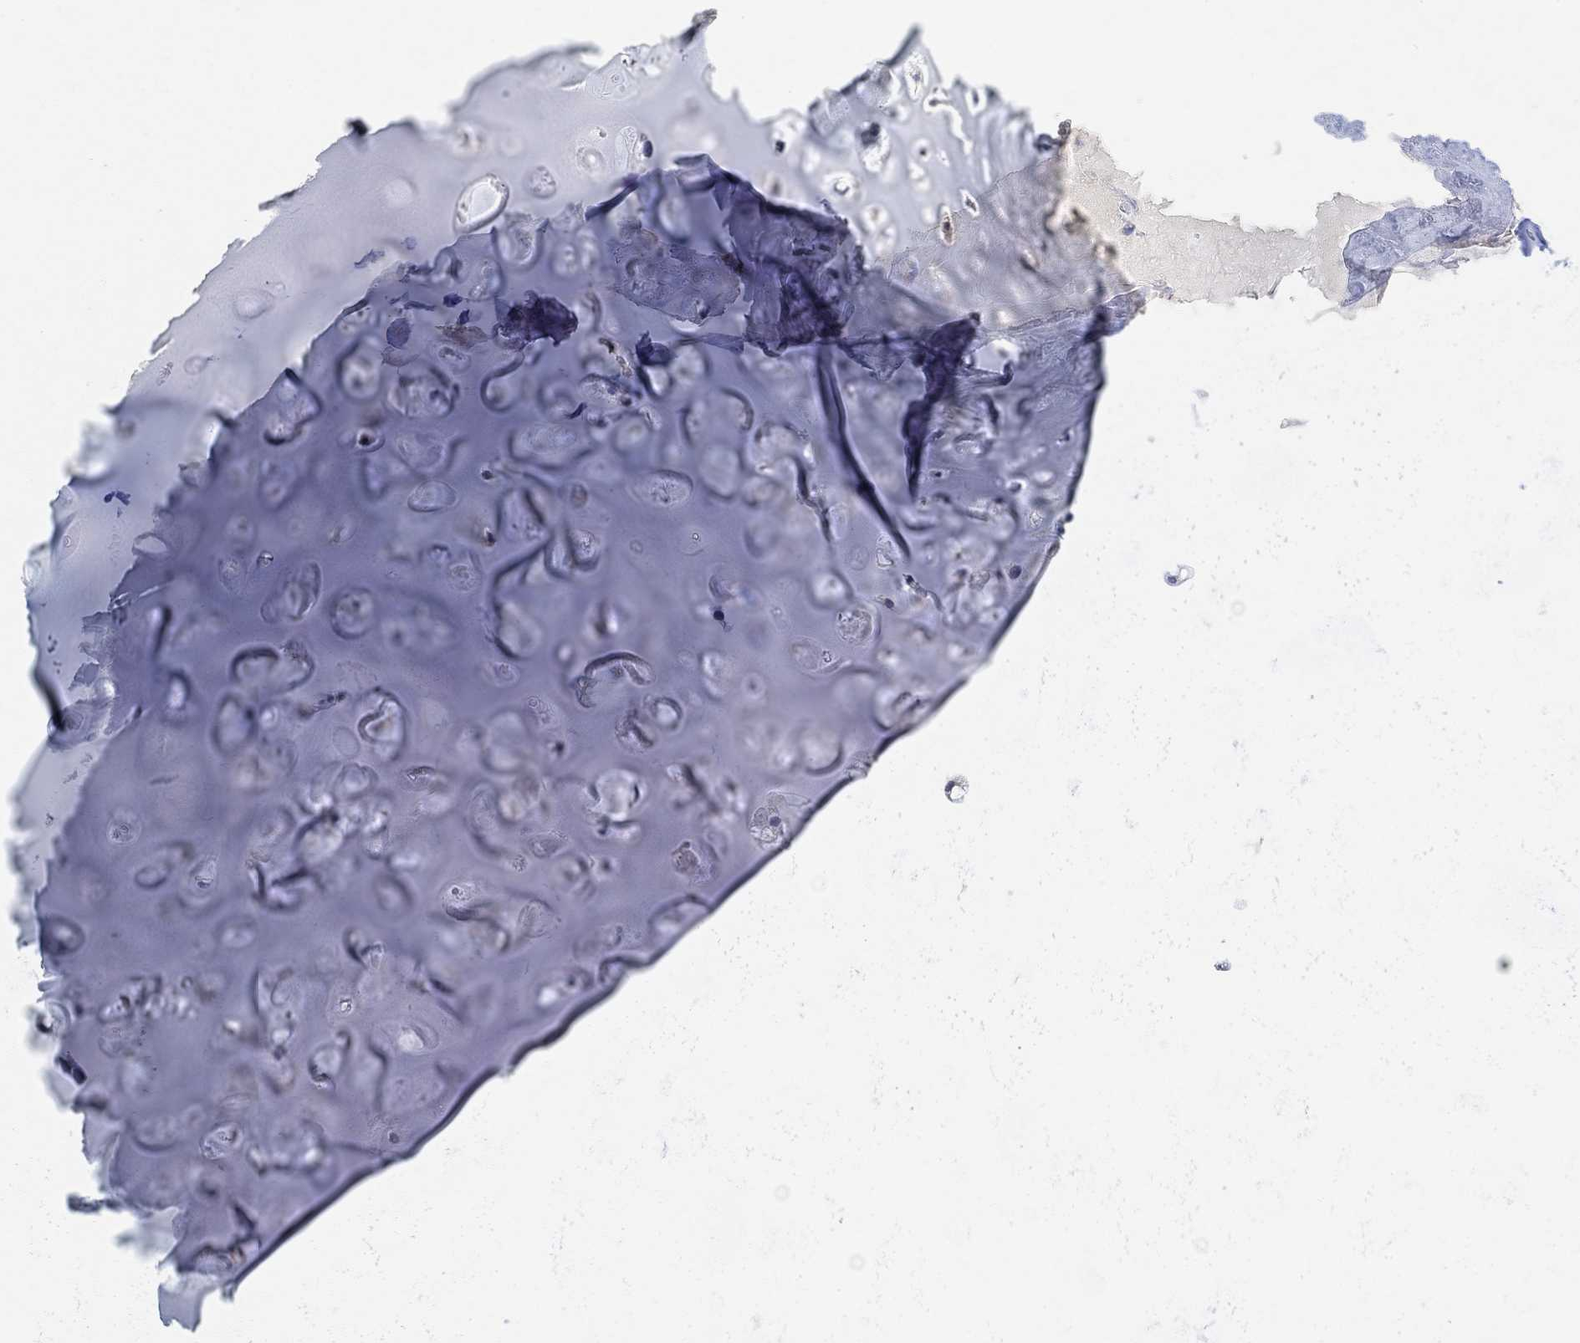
{"staining": {"intensity": "negative", "quantity": "none", "location": "none"}, "tissue": "soft tissue", "cell_type": "Chondrocytes", "image_type": "normal", "snomed": [{"axis": "morphology", "description": "Normal tissue, NOS"}, {"axis": "topography", "description": "Cartilage tissue"}], "caption": "This is a photomicrograph of immunohistochemistry staining of normal soft tissue, which shows no positivity in chondrocytes.", "gene": "VAT1L", "patient": {"sex": "male", "age": 62}}